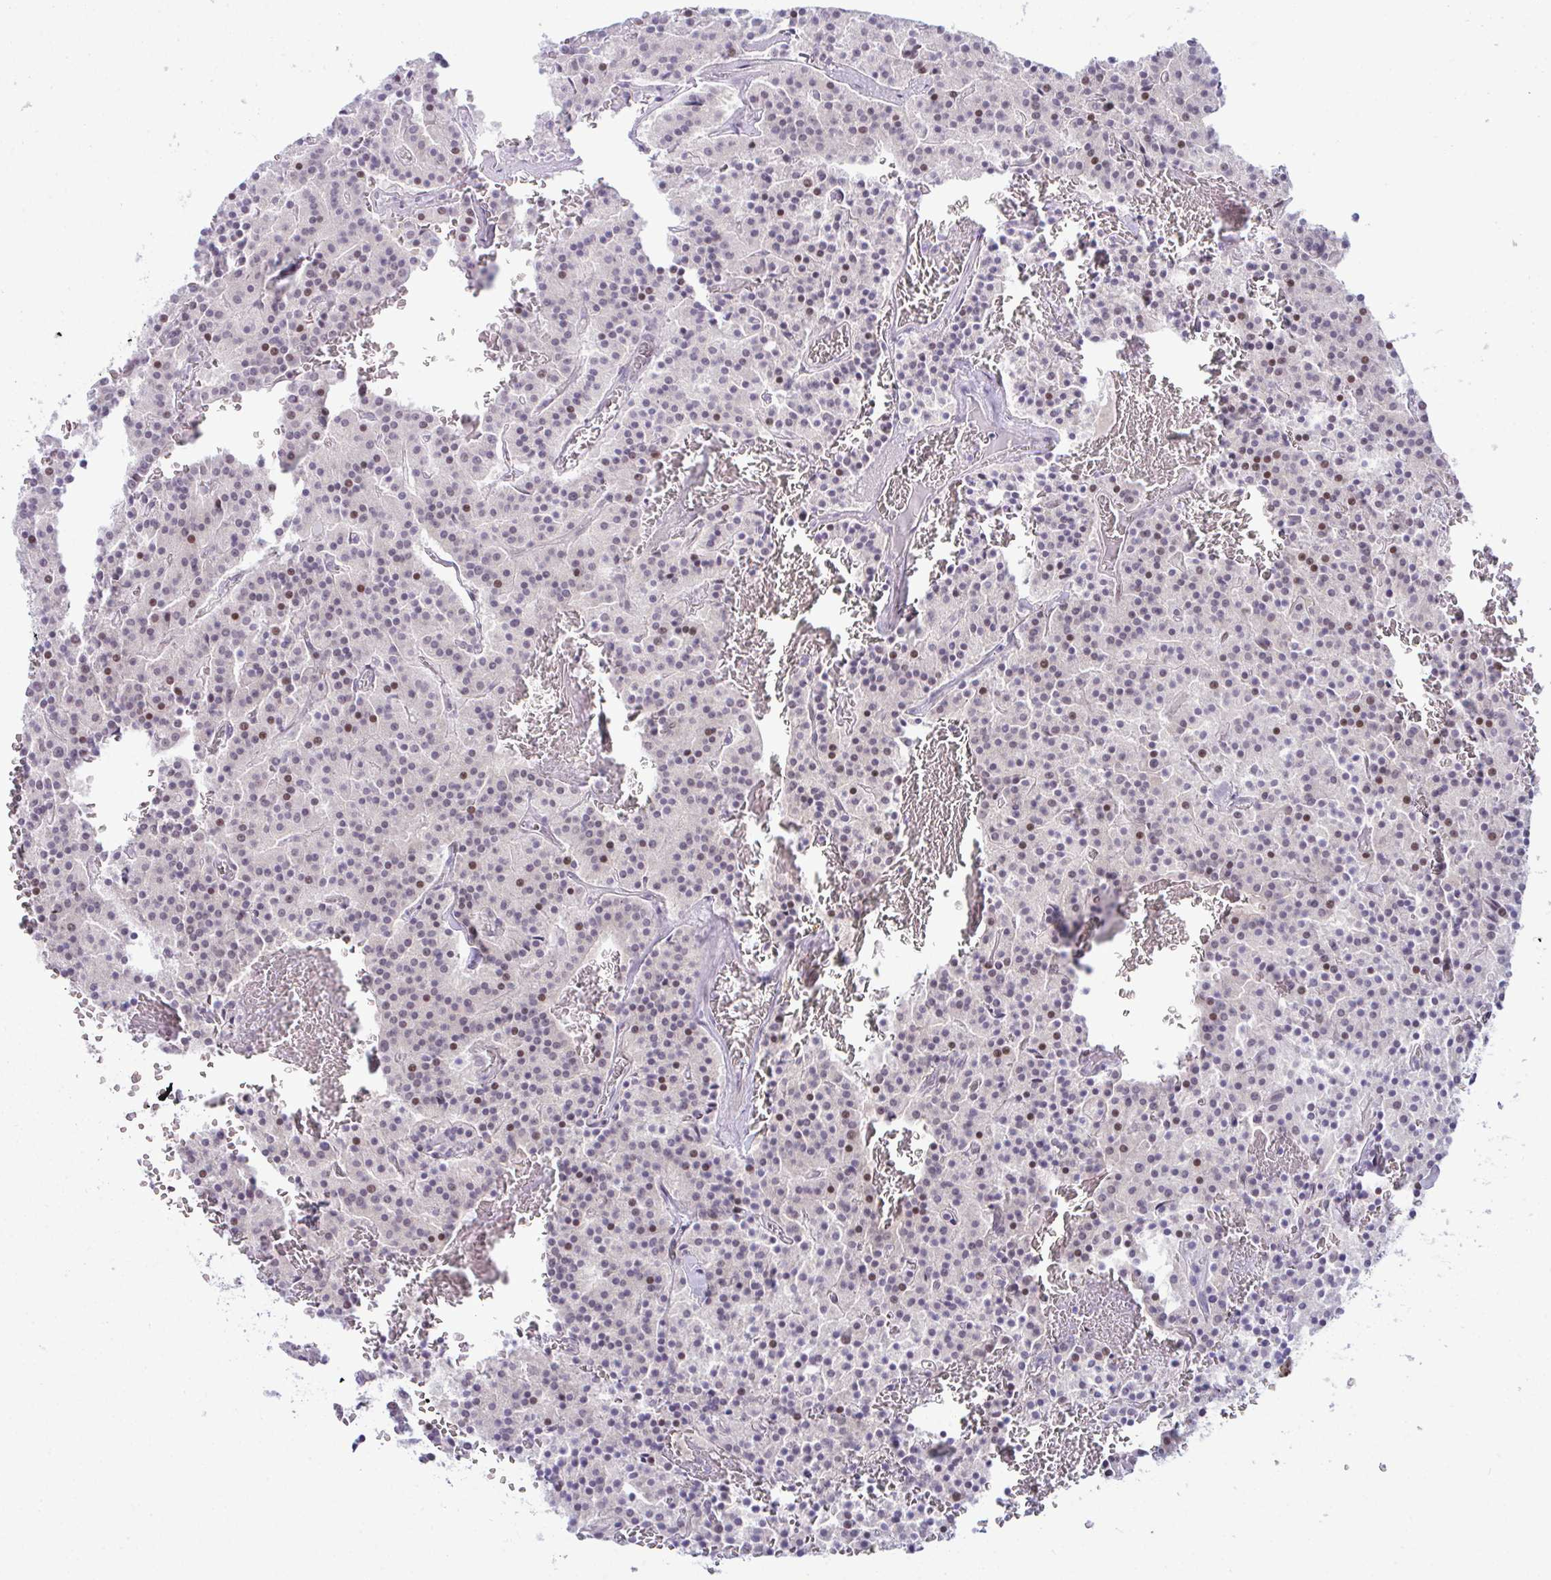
{"staining": {"intensity": "moderate", "quantity": "<25%", "location": "nuclear"}, "tissue": "carcinoid", "cell_type": "Tumor cells", "image_type": "cancer", "snomed": [{"axis": "morphology", "description": "Carcinoid, malignant, NOS"}, {"axis": "topography", "description": "Lung"}], "caption": "Immunohistochemical staining of carcinoid demonstrates moderate nuclear protein staining in about <25% of tumor cells.", "gene": "USP35", "patient": {"sex": "male", "age": 70}}